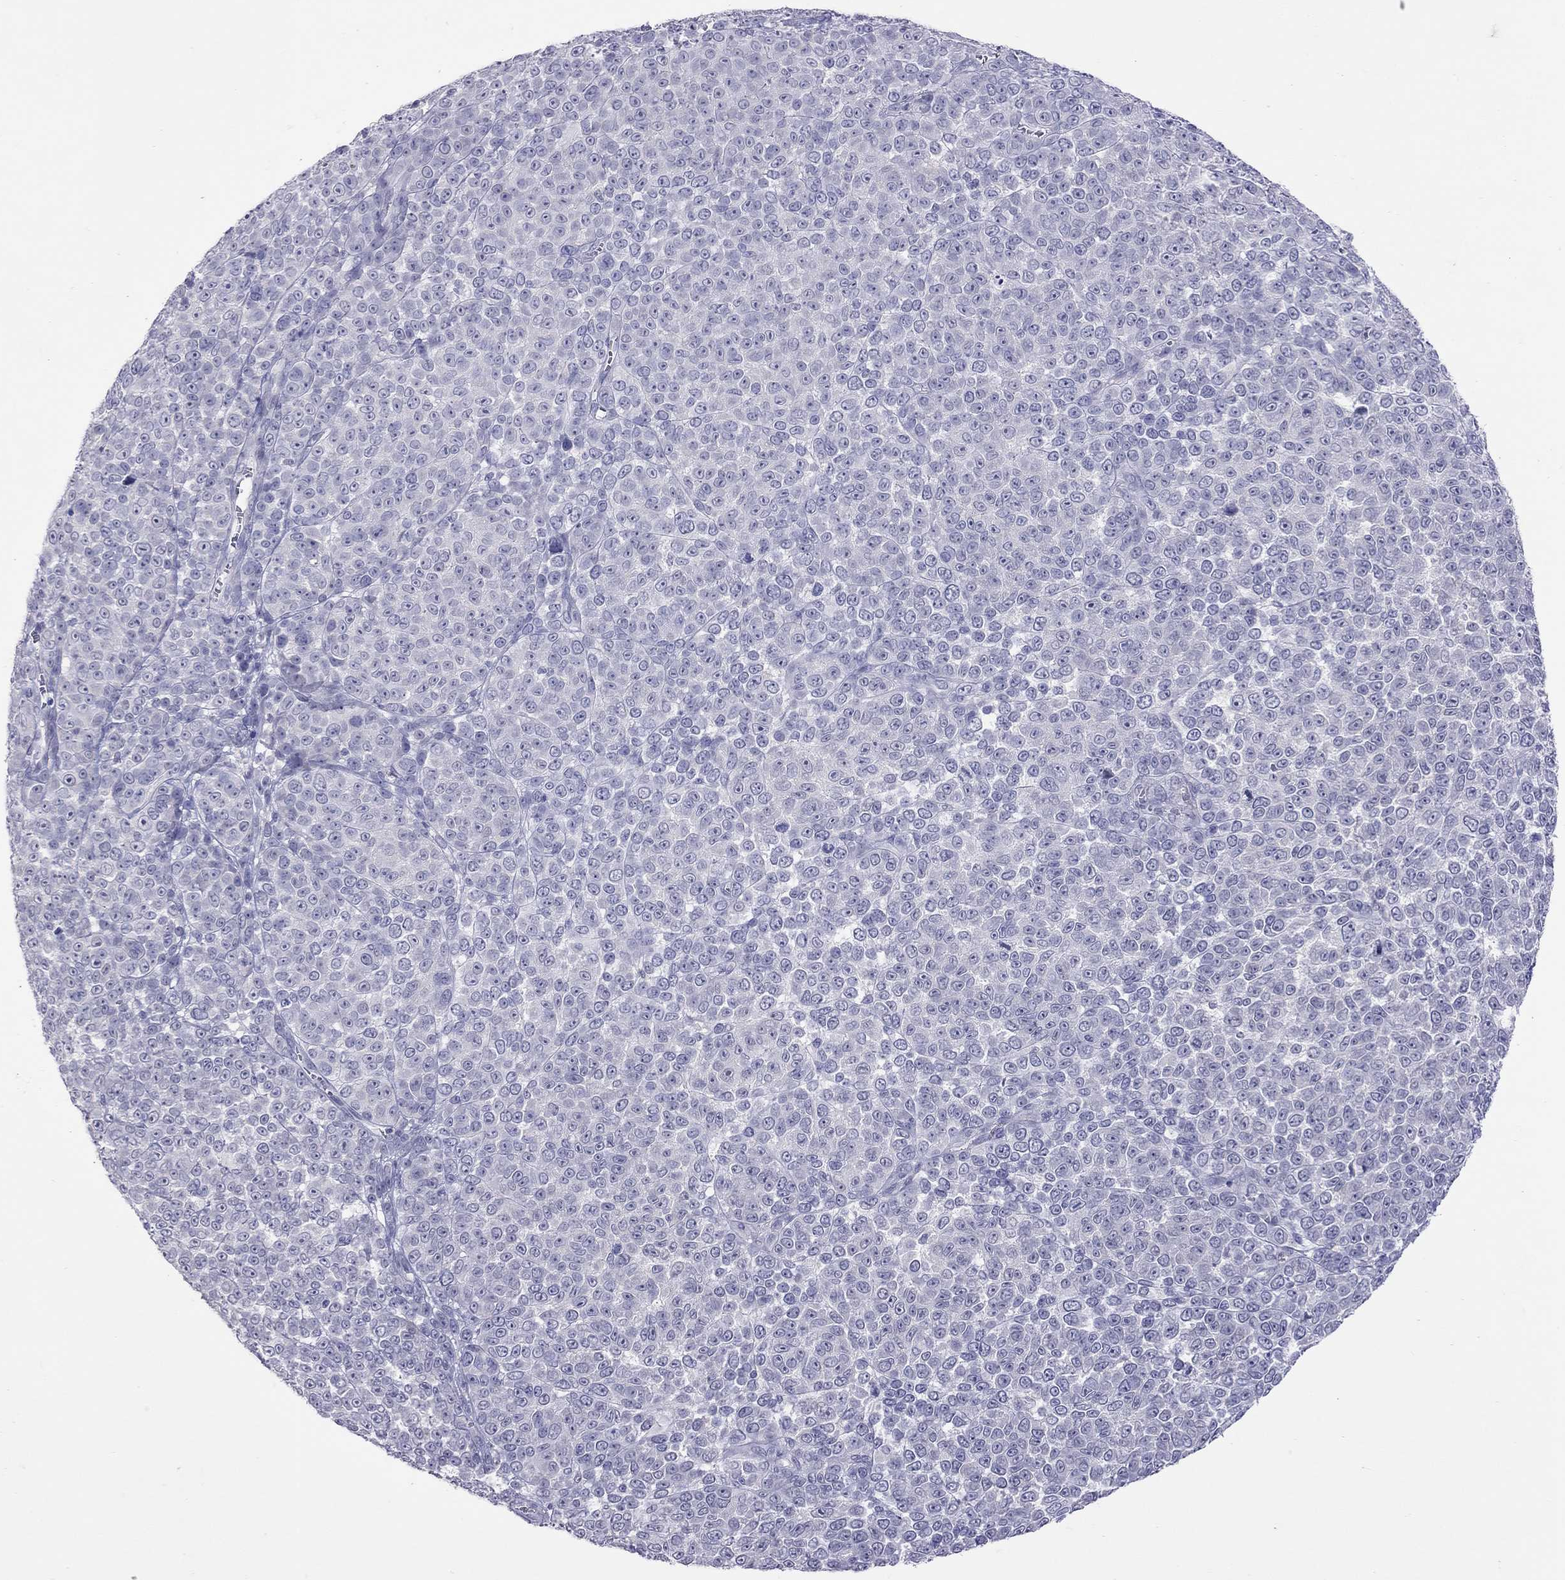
{"staining": {"intensity": "negative", "quantity": "none", "location": "none"}, "tissue": "melanoma", "cell_type": "Tumor cells", "image_type": "cancer", "snomed": [{"axis": "morphology", "description": "Malignant melanoma, NOS"}, {"axis": "topography", "description": "Skin"}], "caption": "Immunohistochemistry photomicrograph of neoplastic tissue: human melanoma stained with DAB displays no significant protein positivity in tumor cells.", "gene": "SLAMF1", "patient": {"sex": "female", "age": 95}}